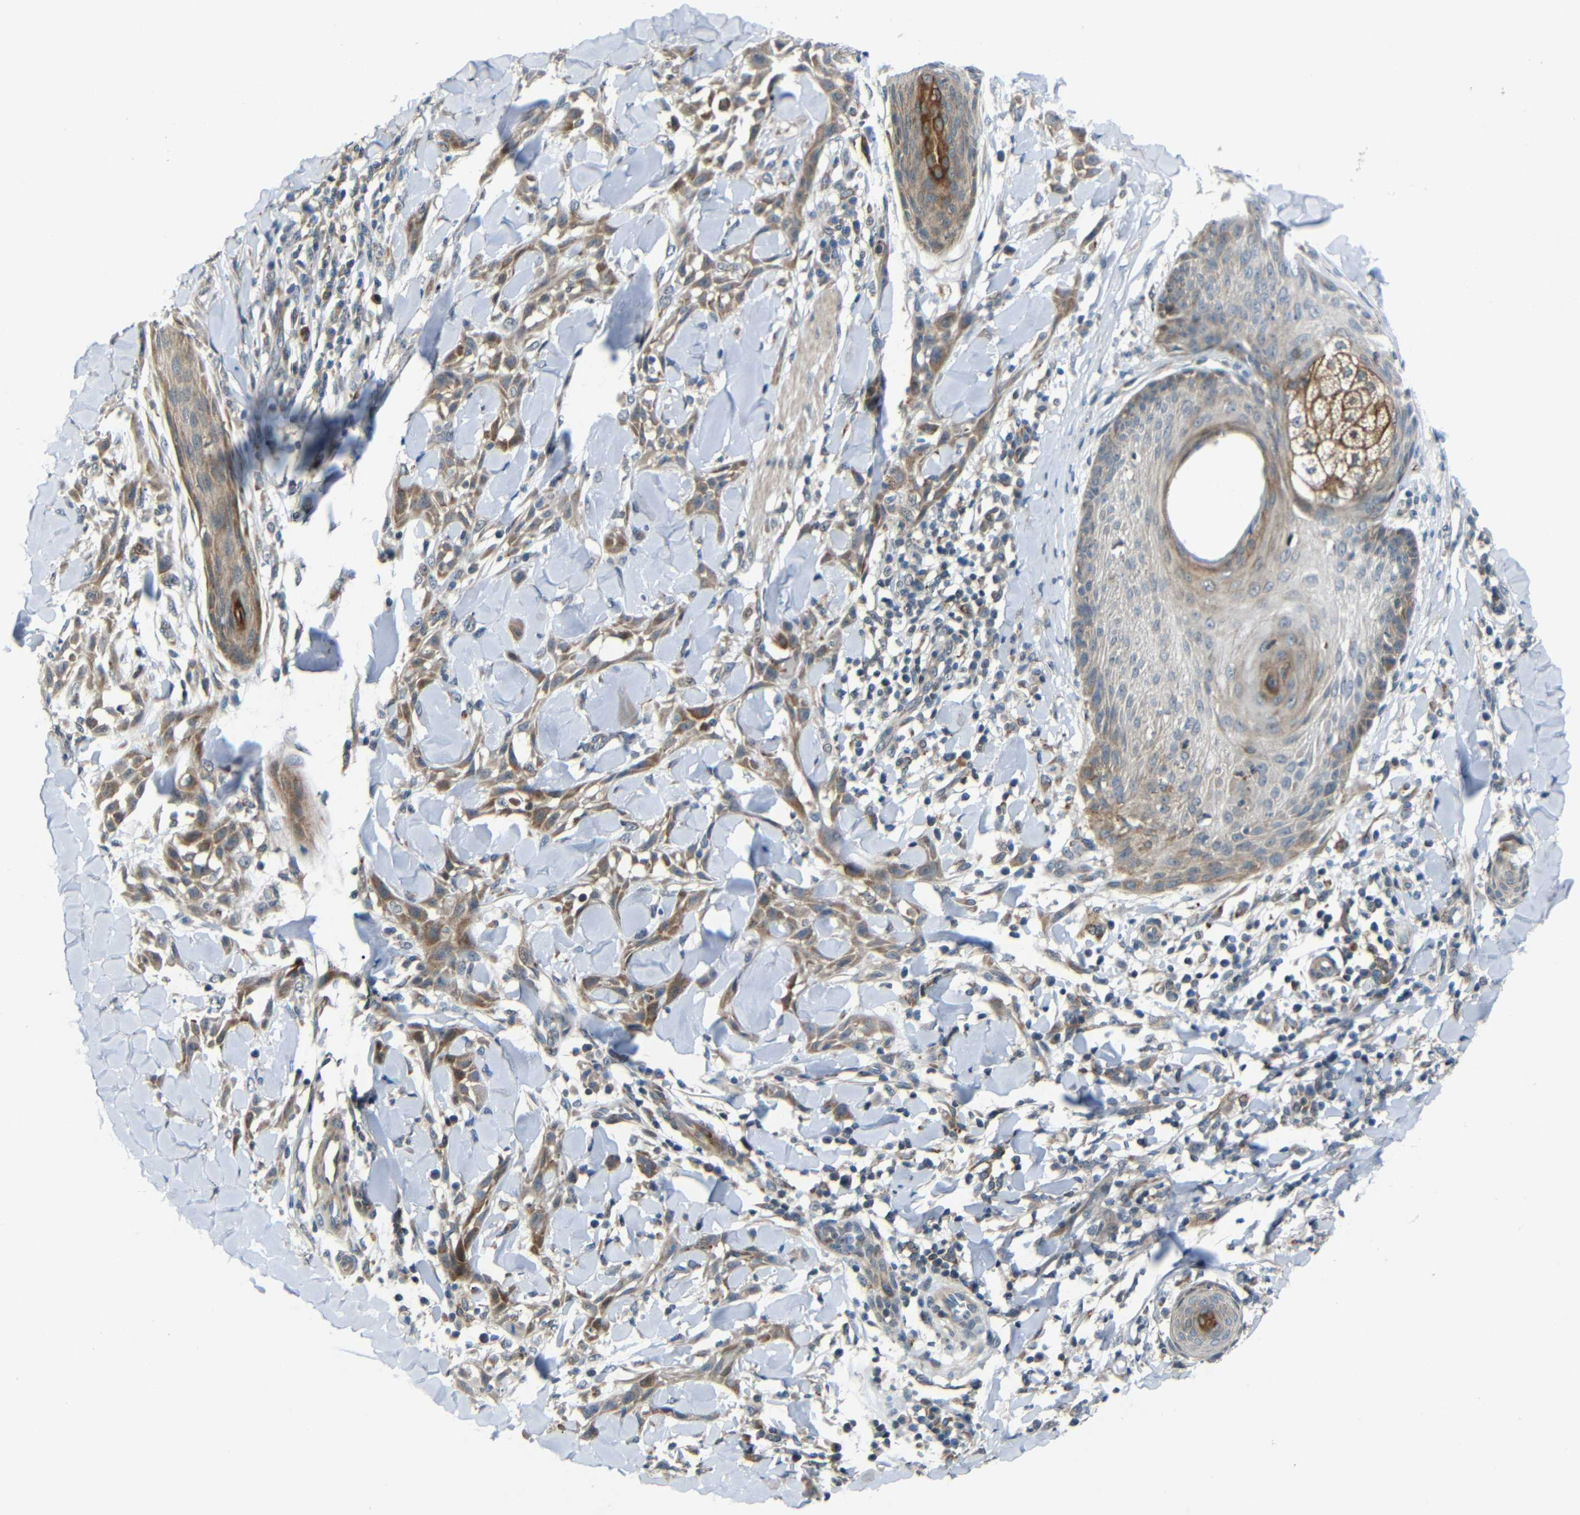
{"staining": {"intensity": "moderate", "quantity": ">75%", "location": "cytoplasmic/membranous"}, "tissue": "skin cancer", "cell_type": "Tumor cells", "image_type": "cancer", "snomed": [{"axis": "morphology", "description": "Squamous cell carcinoma, NOS"}, {"axis": "topography", "description": "Skin"}], "caption": "Immunohistochemical staining of skin squamous cell carcinoma shows moderate cytoplasmic/membranous protein staining in approximately >75% of tumor cells.", "gene": "SYDE1", "patient": {"sex": "male", "age": 24}}